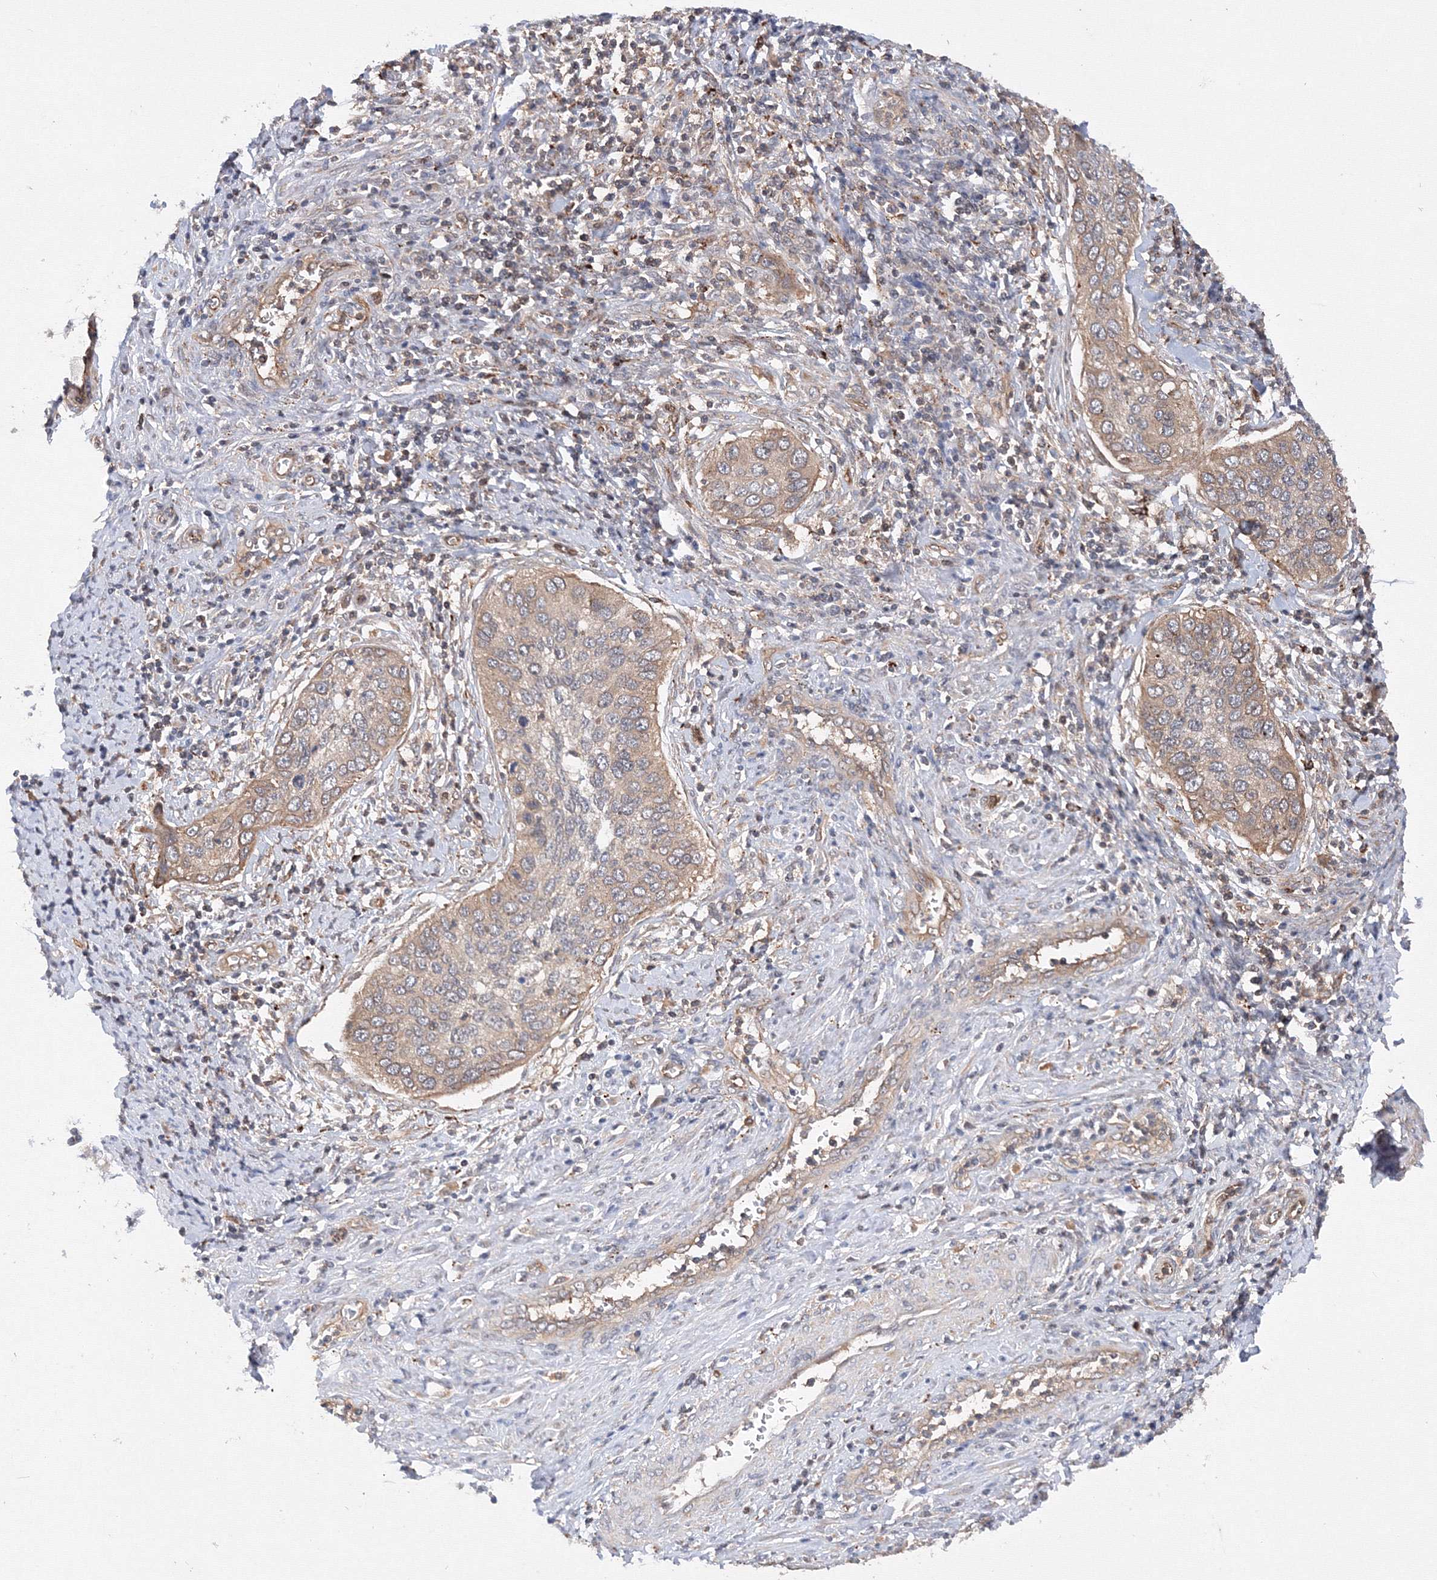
{"staining": {"intensity": "weak", "quantity": "25%-75%", "location": "cytoplasmic/membranous"}, "tissue": "cervical cancer", "cell_type": "Tumor cells", "image_type": "cancer", "snomed": [{"axis": "morphology", "description": "Squamous cell carcinoma, NOS"}, {"axis": "topography", "description": "Cervix"}], "caption": "A brown stain labels weak cytoplasmic/membranous staining of a protein in human cervical squamous cell carcinoma tumor cells.", "gene": "DCTD", "patient": {"sex": "female", "age": 53}}